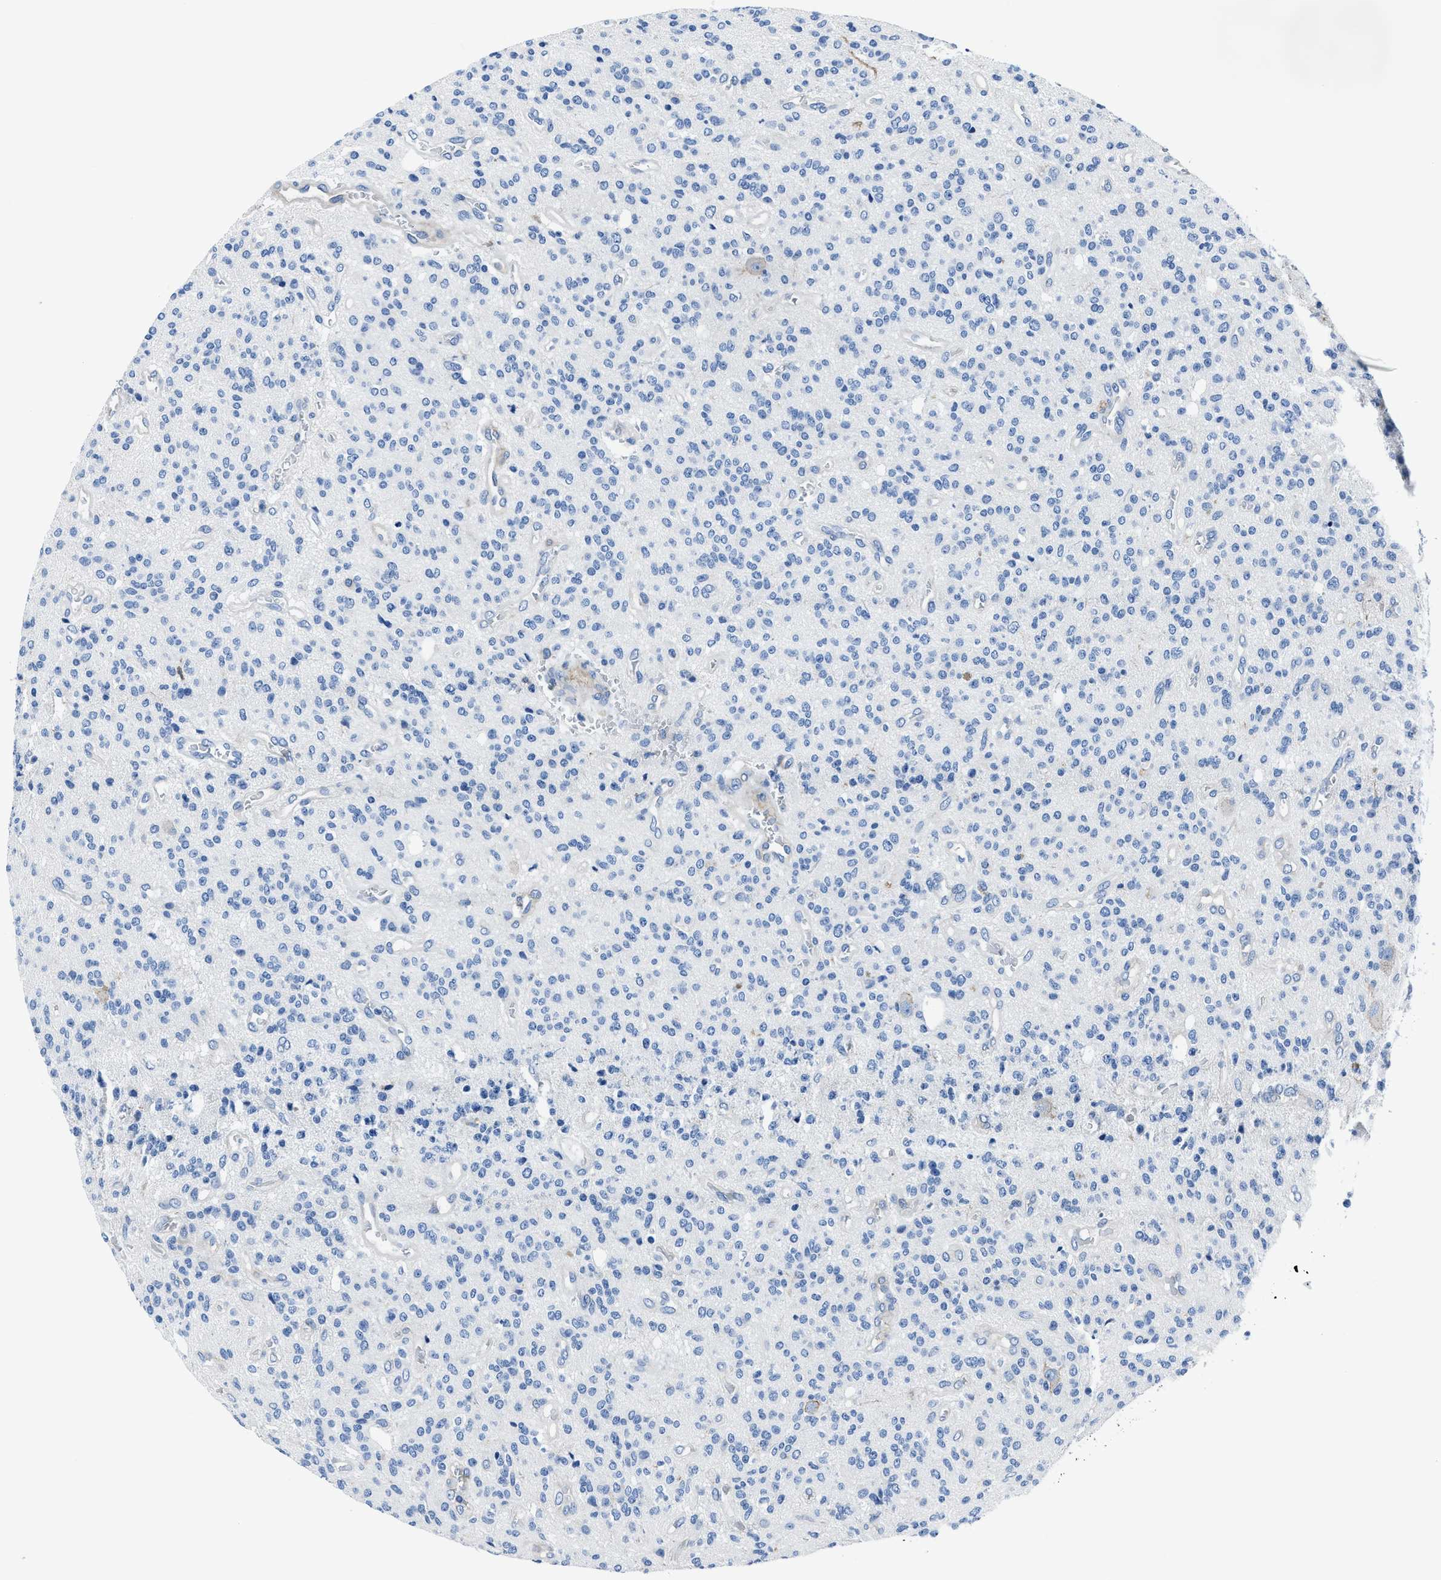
{"staining": {"intensity": "negative", "quantity": "none", "location": "none"}, "tissue": "glioma", "cell_type": "Tumor cells", "image_type": "cancer", "snomed": [{"axis": "morphology", "description": "Glioma, malignant, High grade"}, {"axis": "topography", "description": "Brain"}], "caption": "This micrograph is of glioma stained with immunohistochemistry (IHC) to label a protein in brown with the nuclei are counter-stained blue. There is no expression in tumor cells.", "gene": "LMO7", "patient": {"sex": "male", "age": 34}}